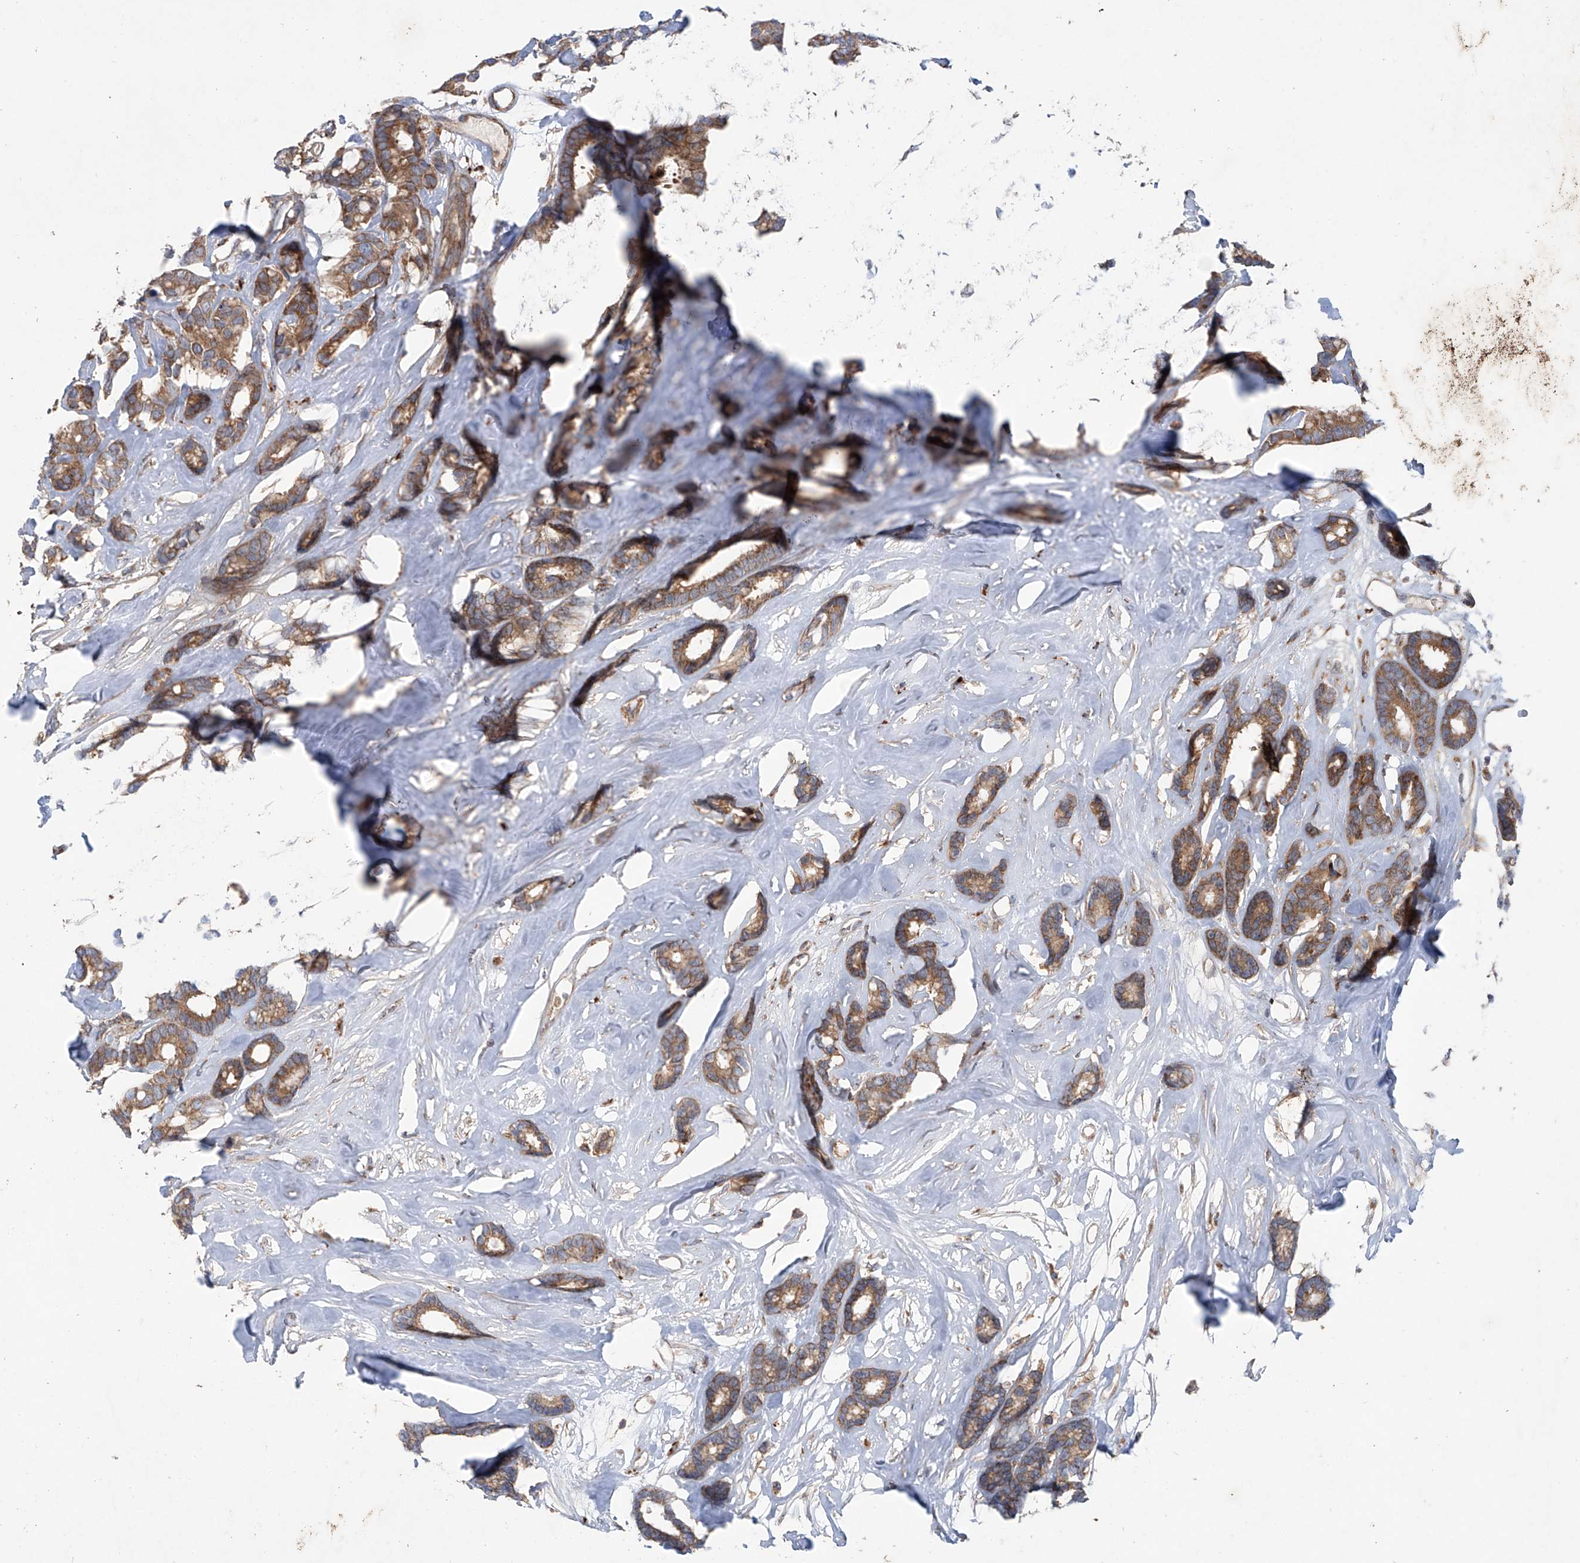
{"staining": {"intensity": "moderate", "quantity": ">75%", "location": "cytoplasmic/membranous"}, "tissue": "breast cancer", "cell_type": "Tumor cells", "image_type": "cancer", "snomed": [{"axis": "morphology", "description": "Duct carcinoma"}, {"axis": "topography", "description": "Breast"}], "caption": "The image shows staining of breast cancer (infiltrating ductal carcinoma), revealing moderate cytoplasmic/membranous protein staining (brown color) within tumor cells. (DAB (3,3'-diaminobenzidine) = brown stain, brightfield microscopy at high magnification).", "gene": "KLC4", "patient": {"sex": "female", "age": 87}}